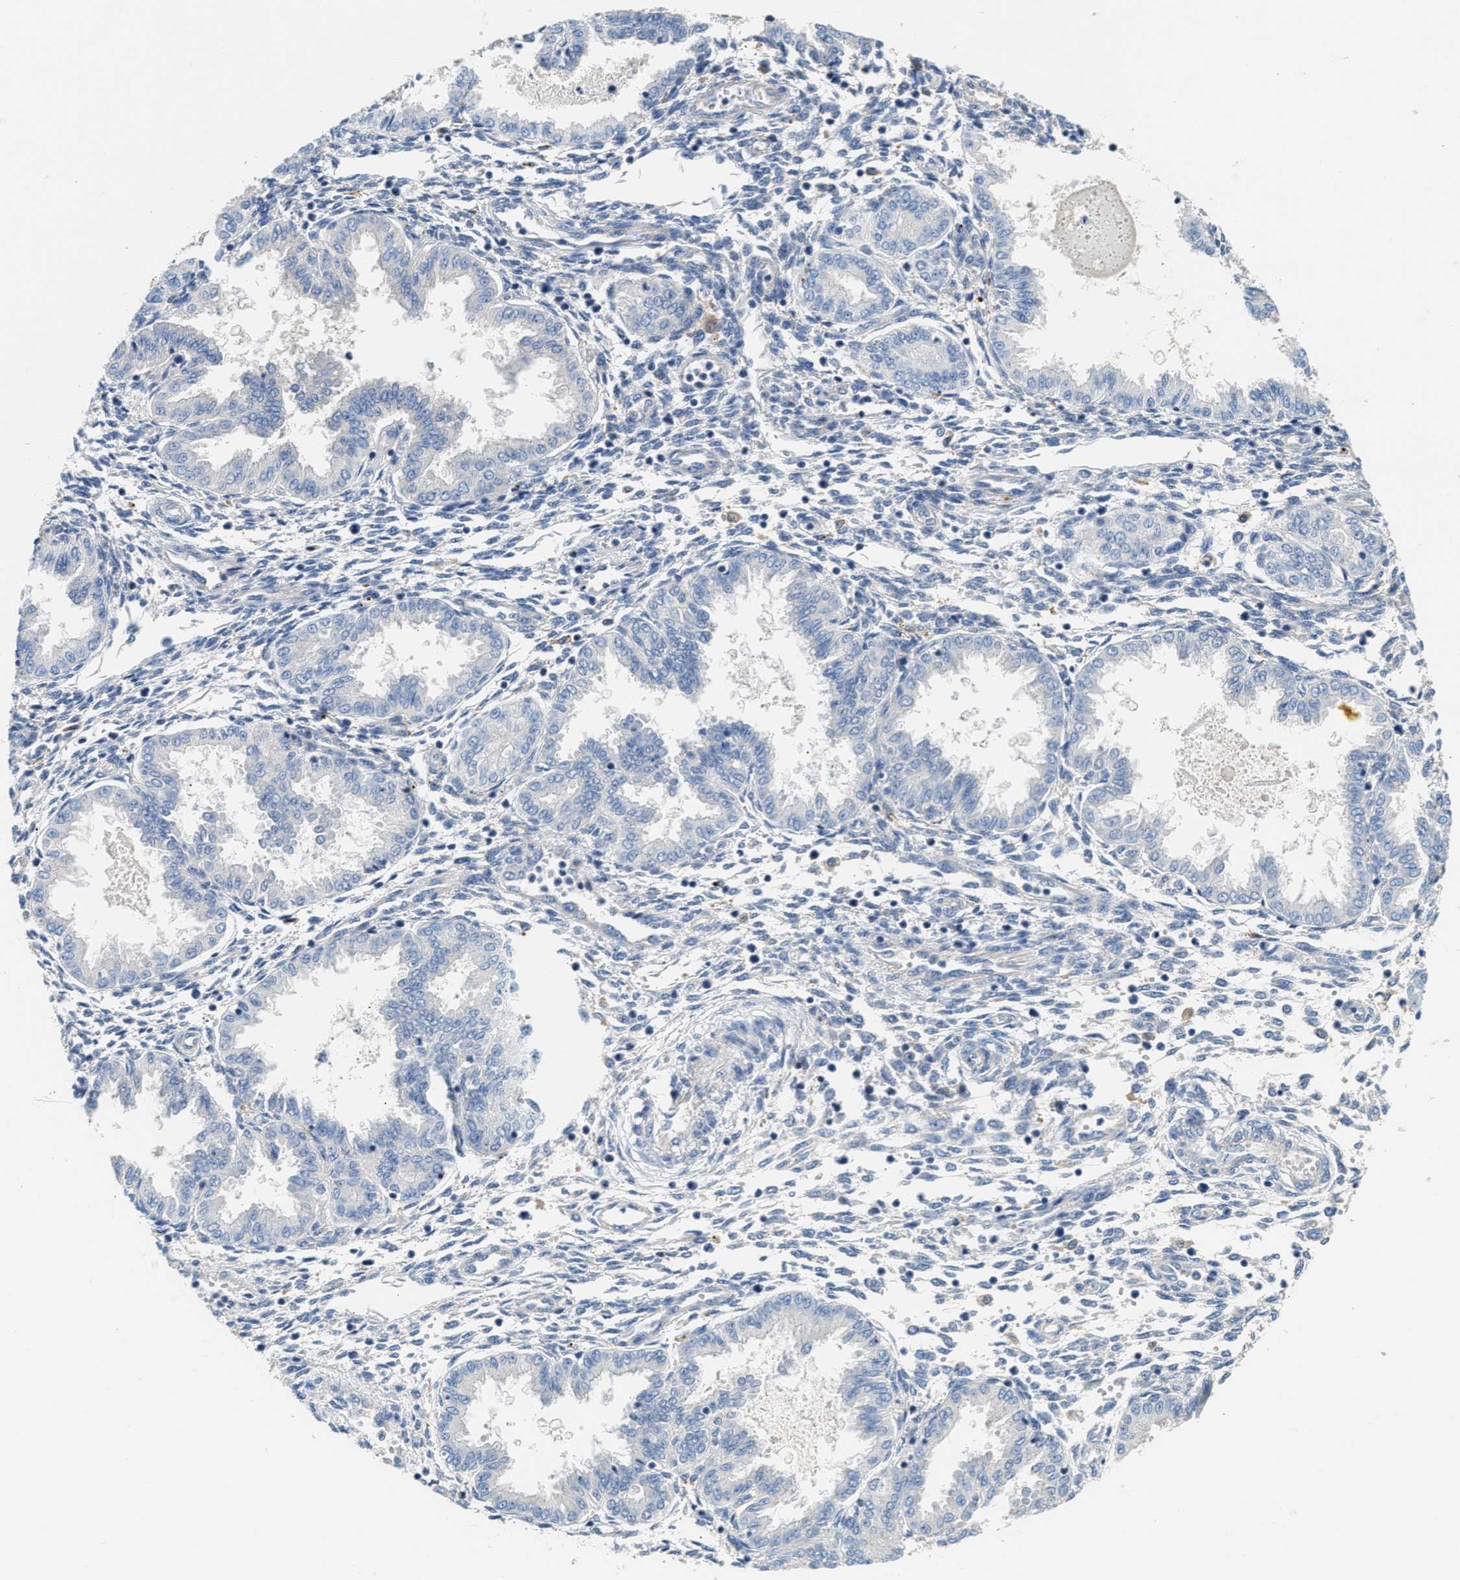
{"staining": {"intensity": "negative", "quantity": "none", "location": "none"}, "tissue": "endometrium", "cell_type": "Cells in endometrial stroma", "image_type": "normal", "snomed": [{"axis": "morphology", "description": "Normal tissue, NOS"}, {"axis": "topography", "description": "Endometrium"}], "caption": "High power microscopy image of an immunohistochemistry (IHC) photomicrograph of normal endometrium, revealing no significant positivity in cells in endometrial stroma.", "gene": "NSUN7", "patient": {"sex": "female", "age": 33}}